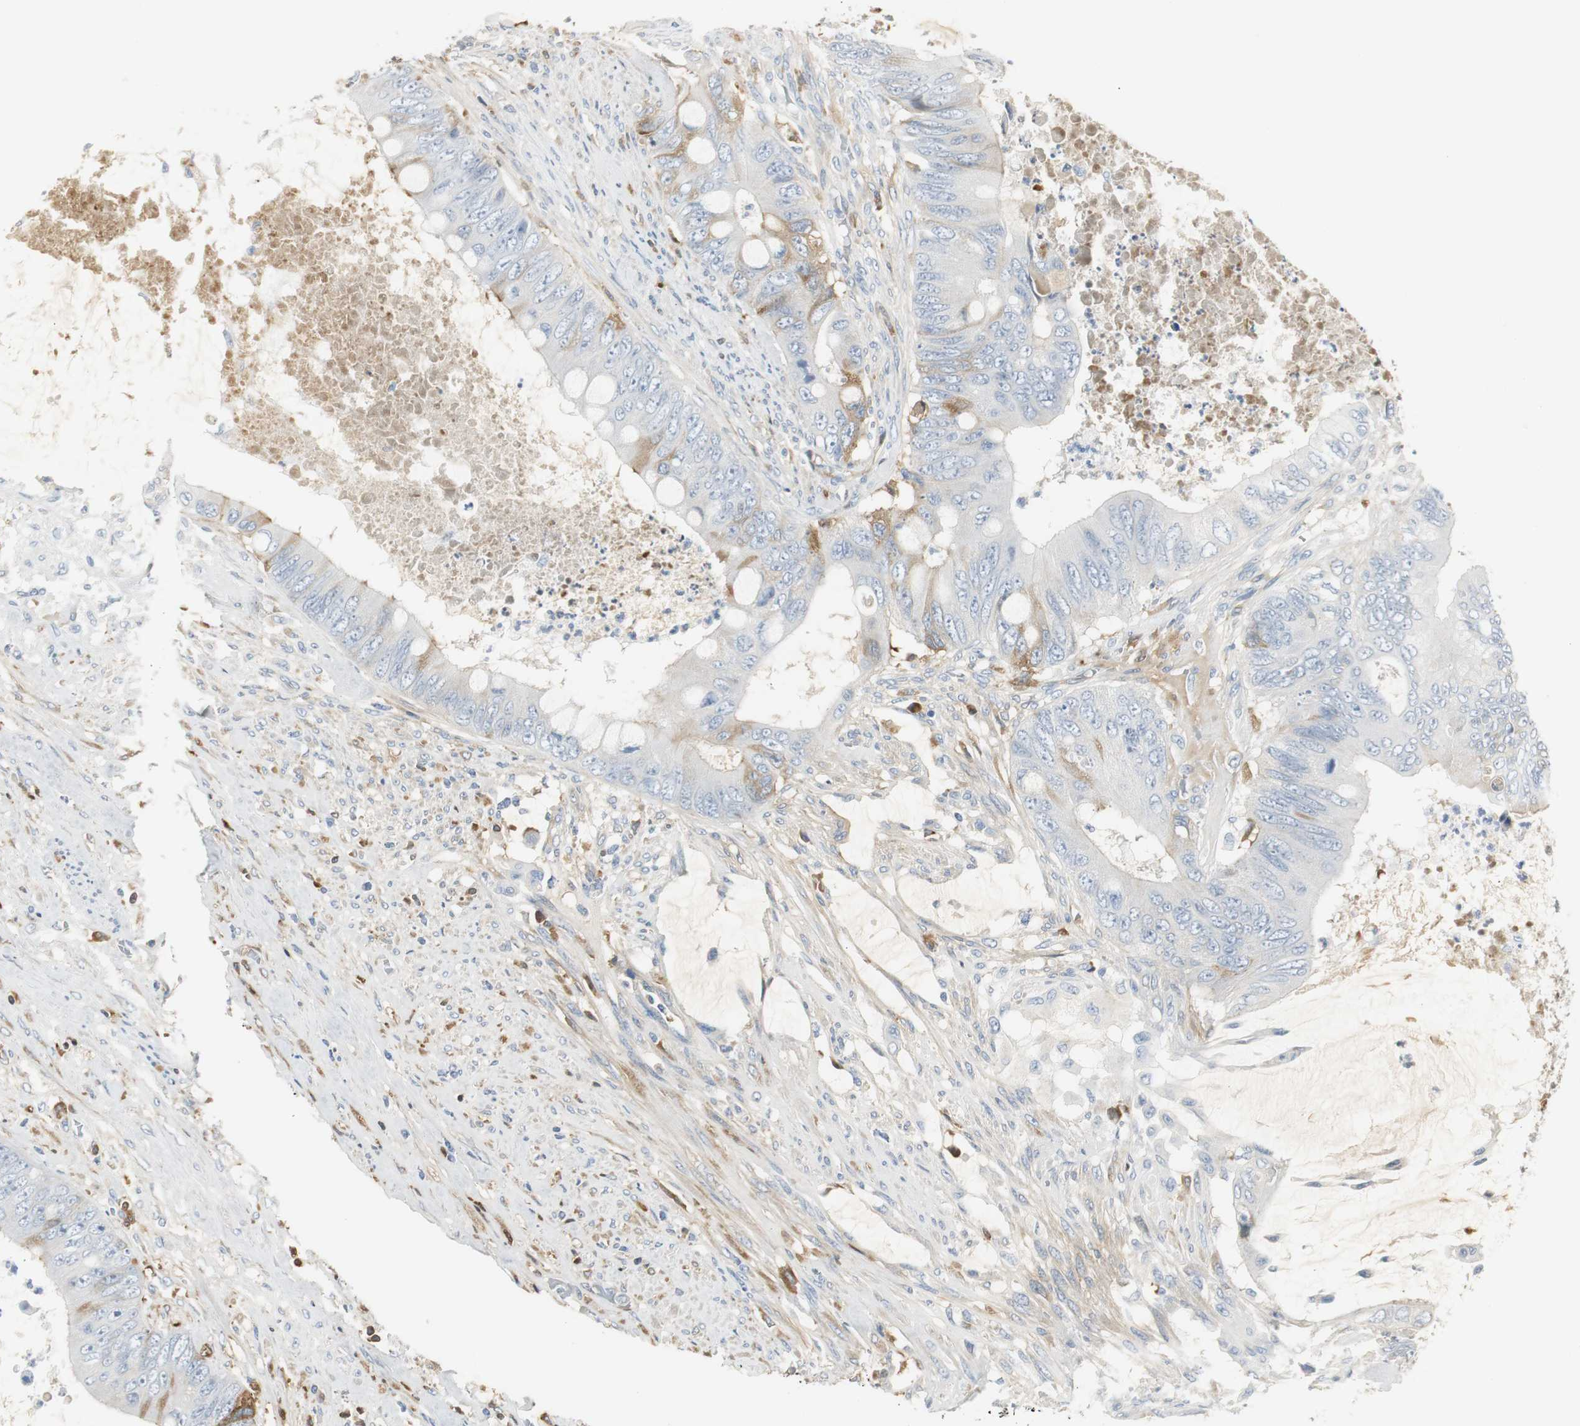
{"staining": {"intensity": "moderate", "quantity": "<25%", "location": "cytoplasmic/membranous"}, "tissue": "colorectal cancer", "cell_type": "Tumor cells", "image_type": "cancer", "snomed": [{"axis": "morphology", "description": "Adenocarcinoma, NOS"}, {"axis": "topography", "description": "Rectum"}], "caption": "This is a histology image of immunohistochemistry staining of colorectal cancer, which shows moderate positivity in the cytoplasmic/membranous of tumor cells.", "gene": "SERPINF1", "patient": {"sex": "female", "age": 77}}